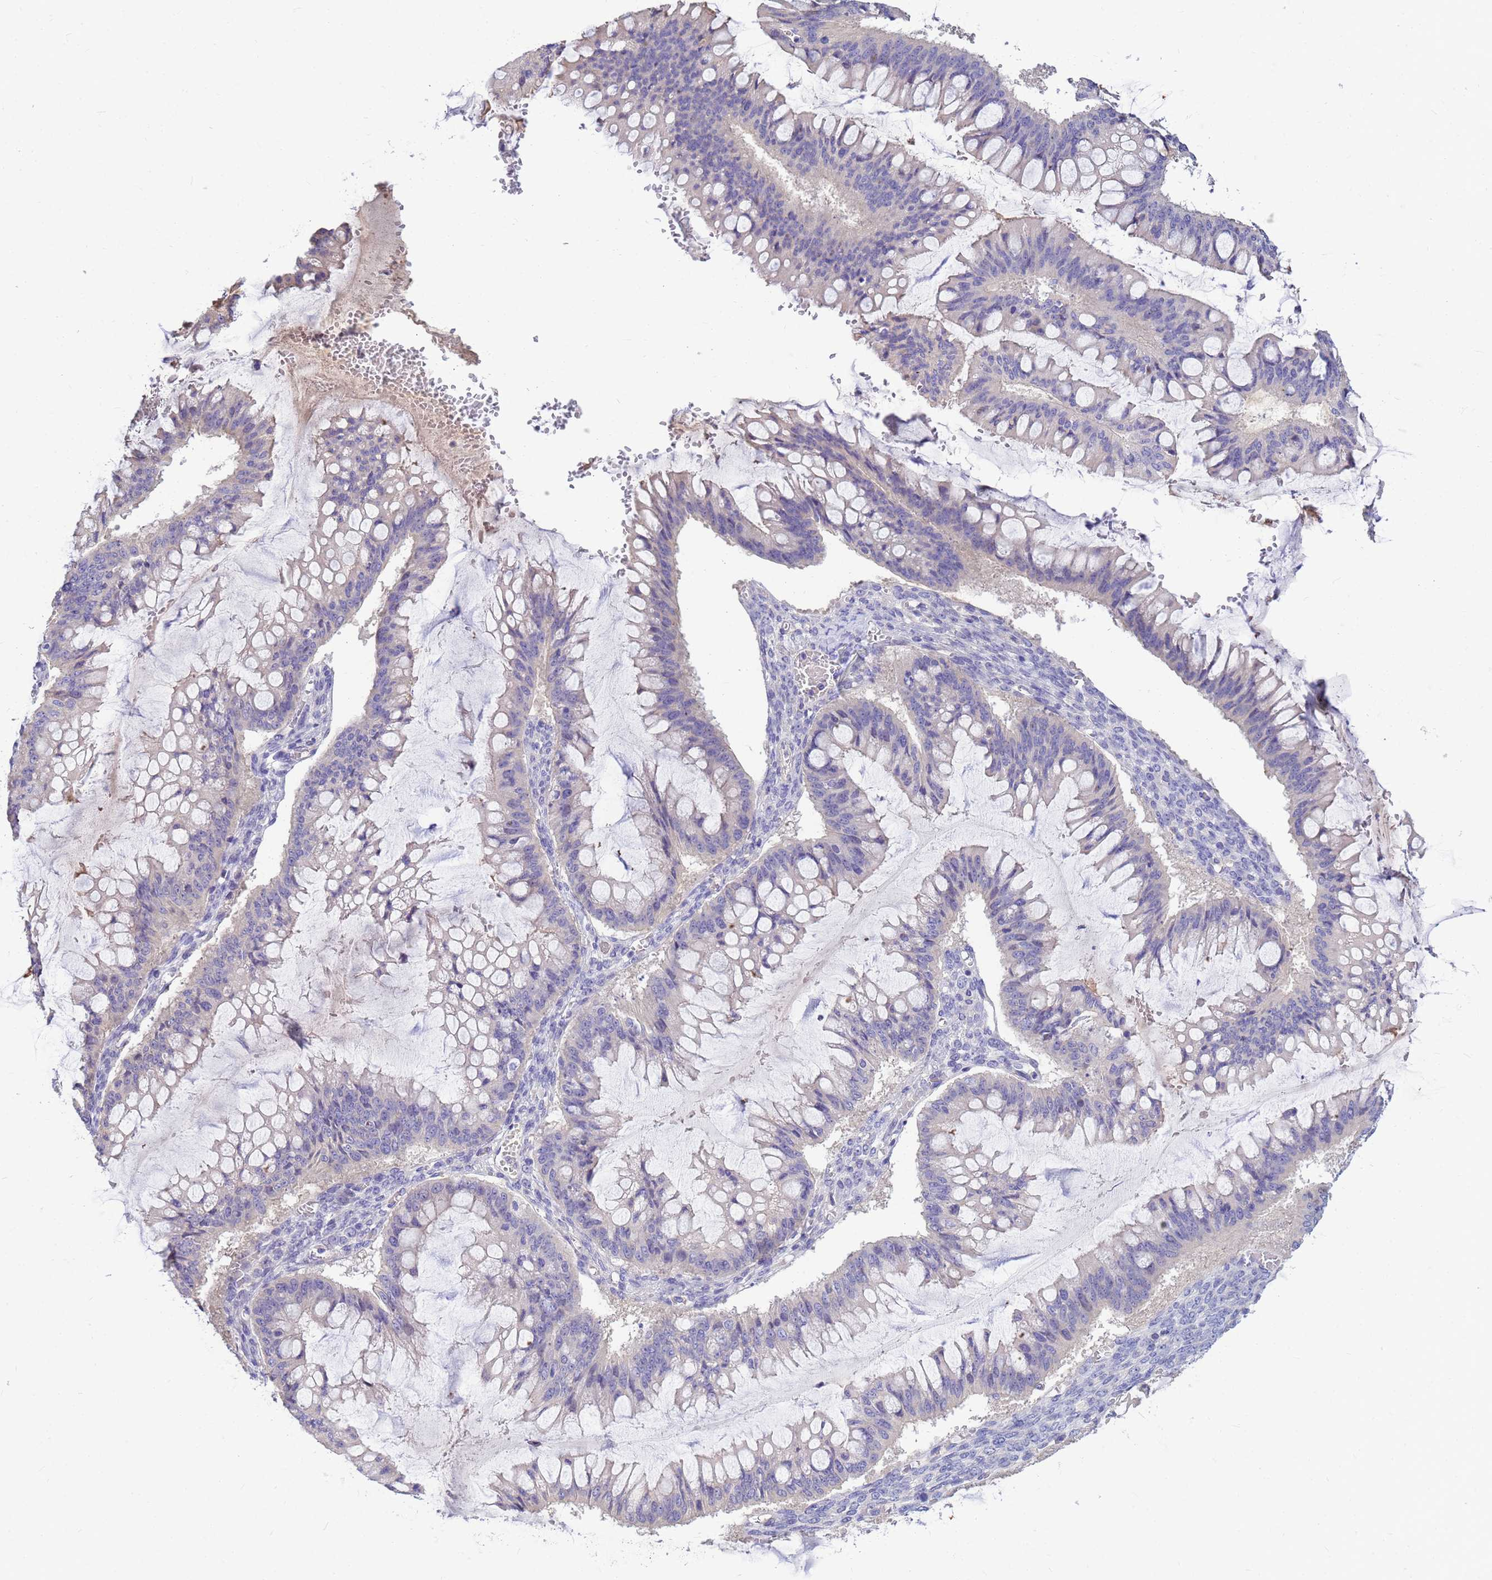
{"staining": {"intensity": "negative", "quantity": "none", "location": "none"}, "tissue": "ovarian cancer", "cell_type": "Tumor cells", "image_type": "cancer", "snomed": [{"axis": "morphology", "description": "Cystadenocarcinoma, mucinous, NOS"}, {"axis": "topography", "description": "Ovary"}], "caption": "An immunohistochemistry (IHC) image of ovarian cancer is shown. There is no staining in tumor cells of ovarian cancer.", "gene": "DPRX", "patient": {"sex": "female", "age": 73}}